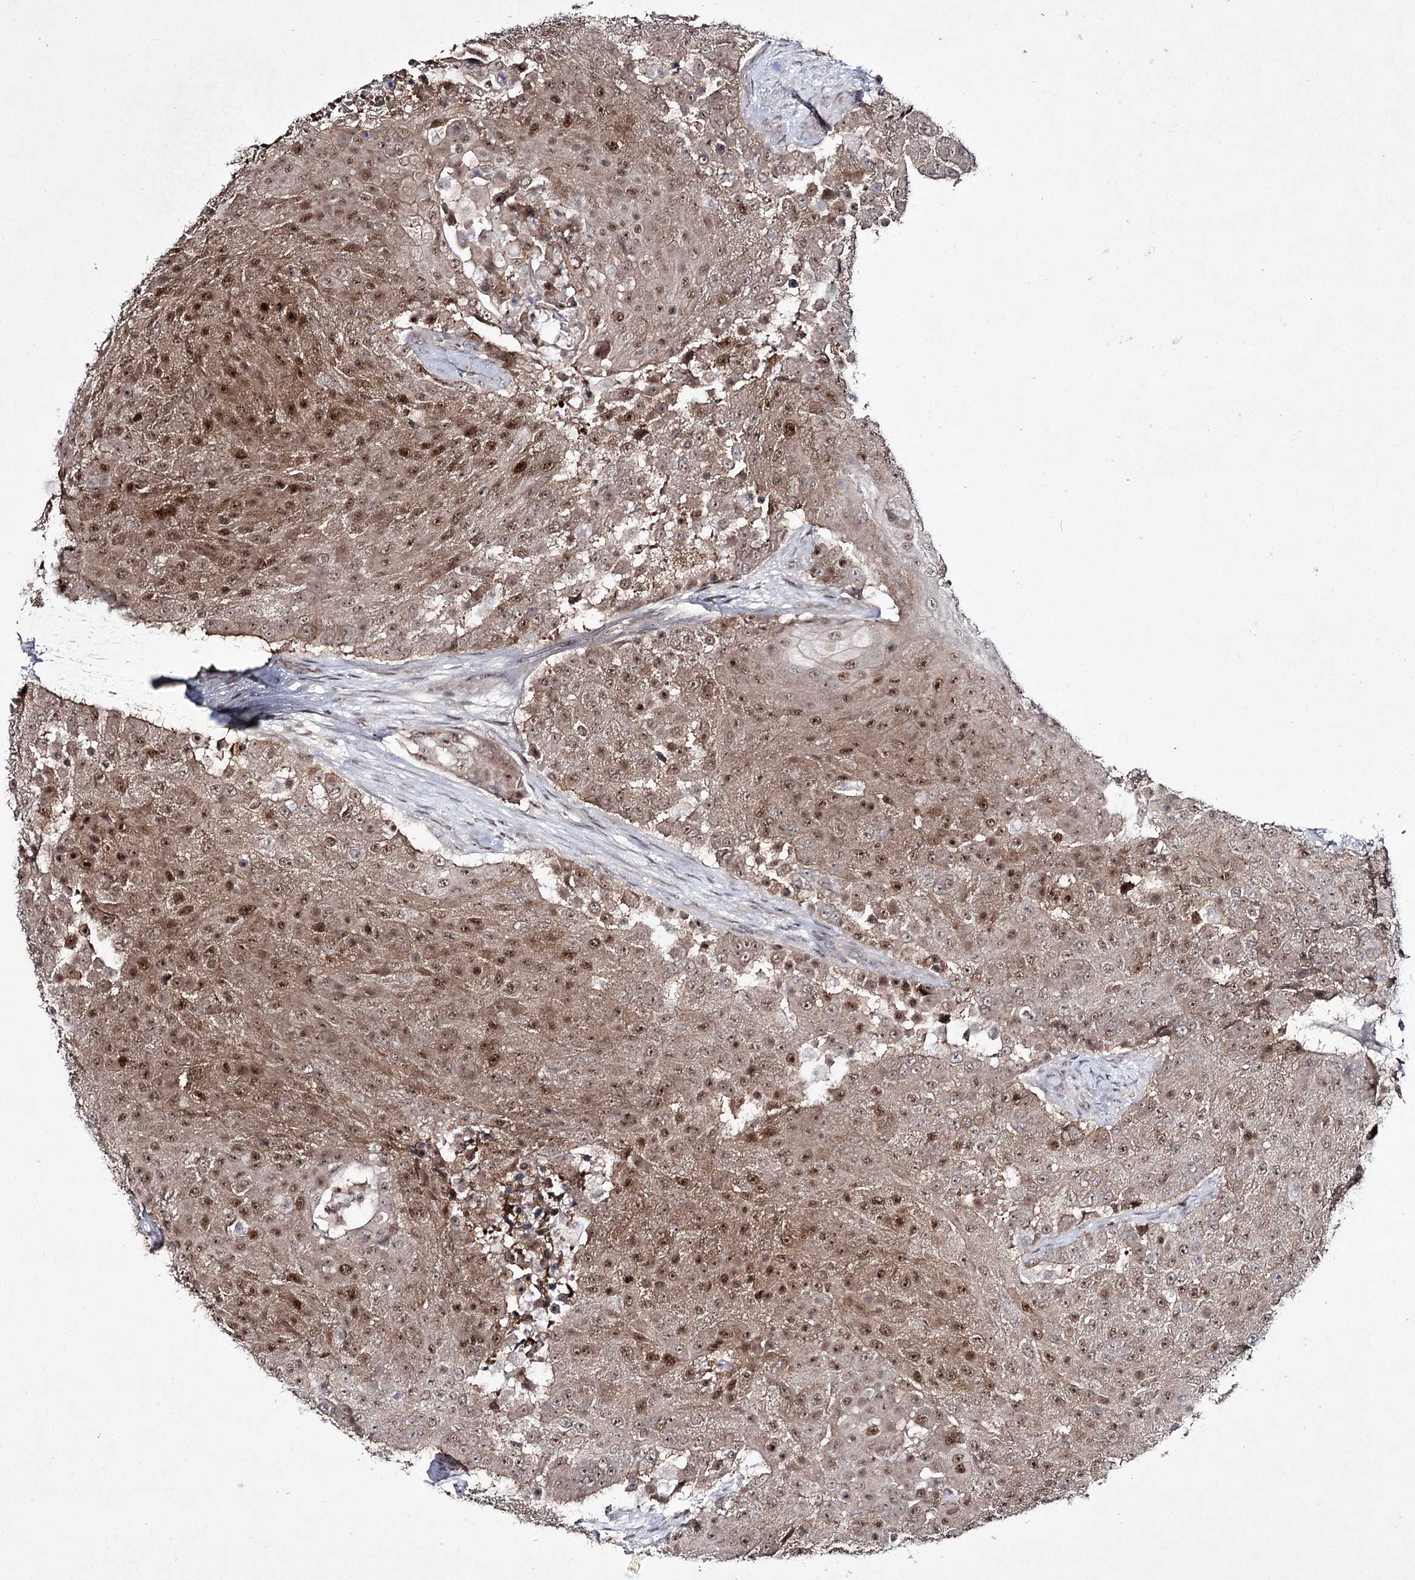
{"staining": {"intensity": "moderate", "quantity": ">75%", "location": "cytoplasmic/membranous,nuclear"}, "tissue": "urothelial cancer", "cell_type": "Tumor cells", "image_type": "cancer", "snomed": [{"axis": "morphology", "description": "Urothelial carcinoma, High grade"}, {"axis": "topography", "description": "Urinary bladder"}], "caption": "Immunohistochemistry of urothelial cancer reveals medium levels of moderate cytoplasmic/membranous and nuclear positivity in about >75% of tumor cells.", "gene": "HOXC11", "patient": {"sex": "female", "age": 63}}